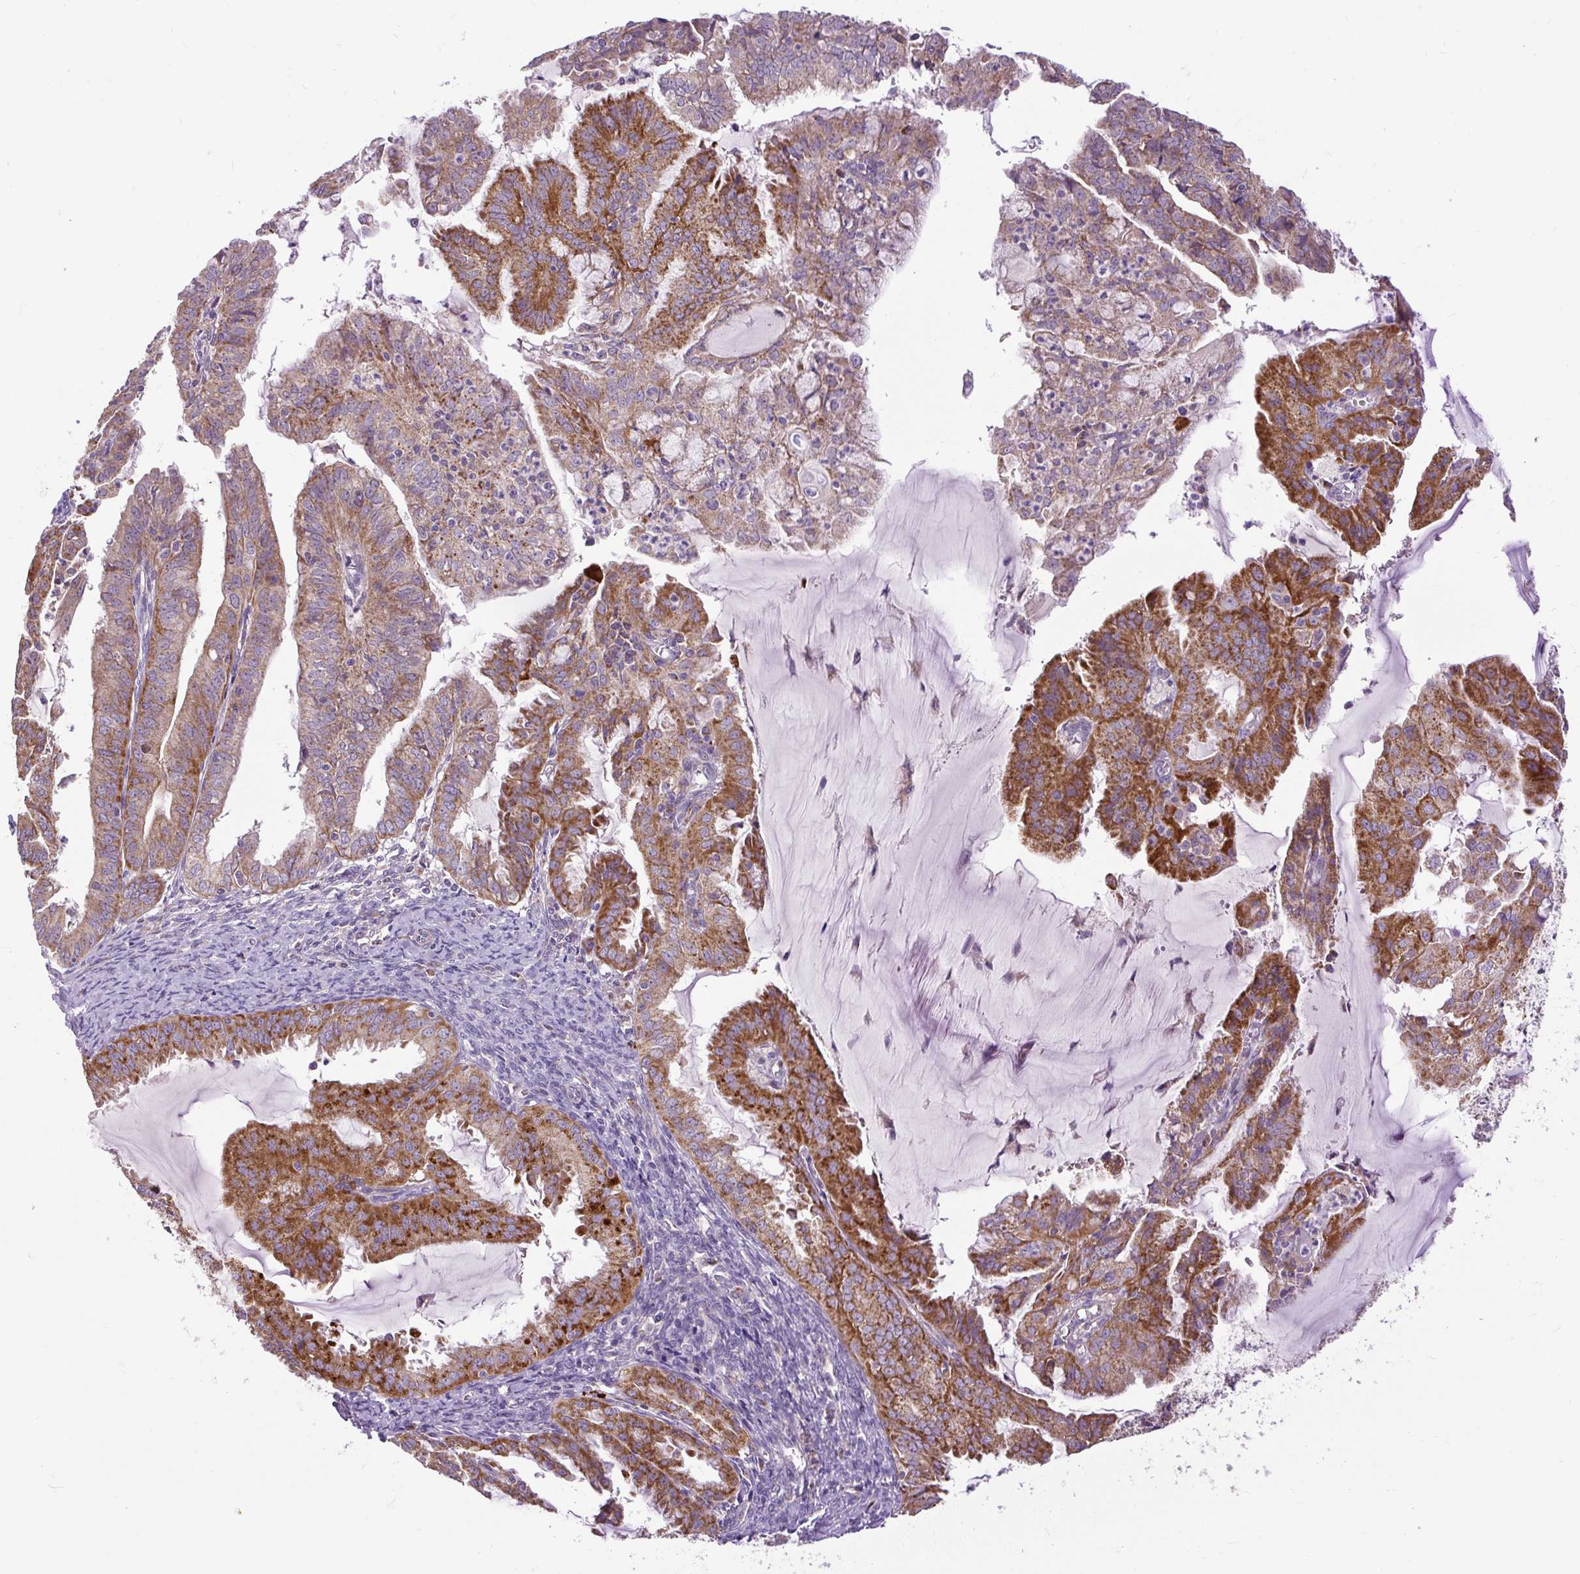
{"staining": {"intensity": "moderate", "quantity": ">75%", "location": "cytoplasmic/membranous"}, "tissue": "endometrial cancer", "cell_type": "Tumor cells", "image_type": "cancer", "snomed": [{"axis": "morphology", "description": "Adenocarcinoma, NOS"}, {"axis": "topography", "description": "Endometrium"}], "caption": "Tumor cells reveal moderate cytoplasmic/membranous expression in about >75% of cells in endometrial adenocarcinoma.", "gene": "TM2D3", "patient": {"sex": "female", "age": 70}}